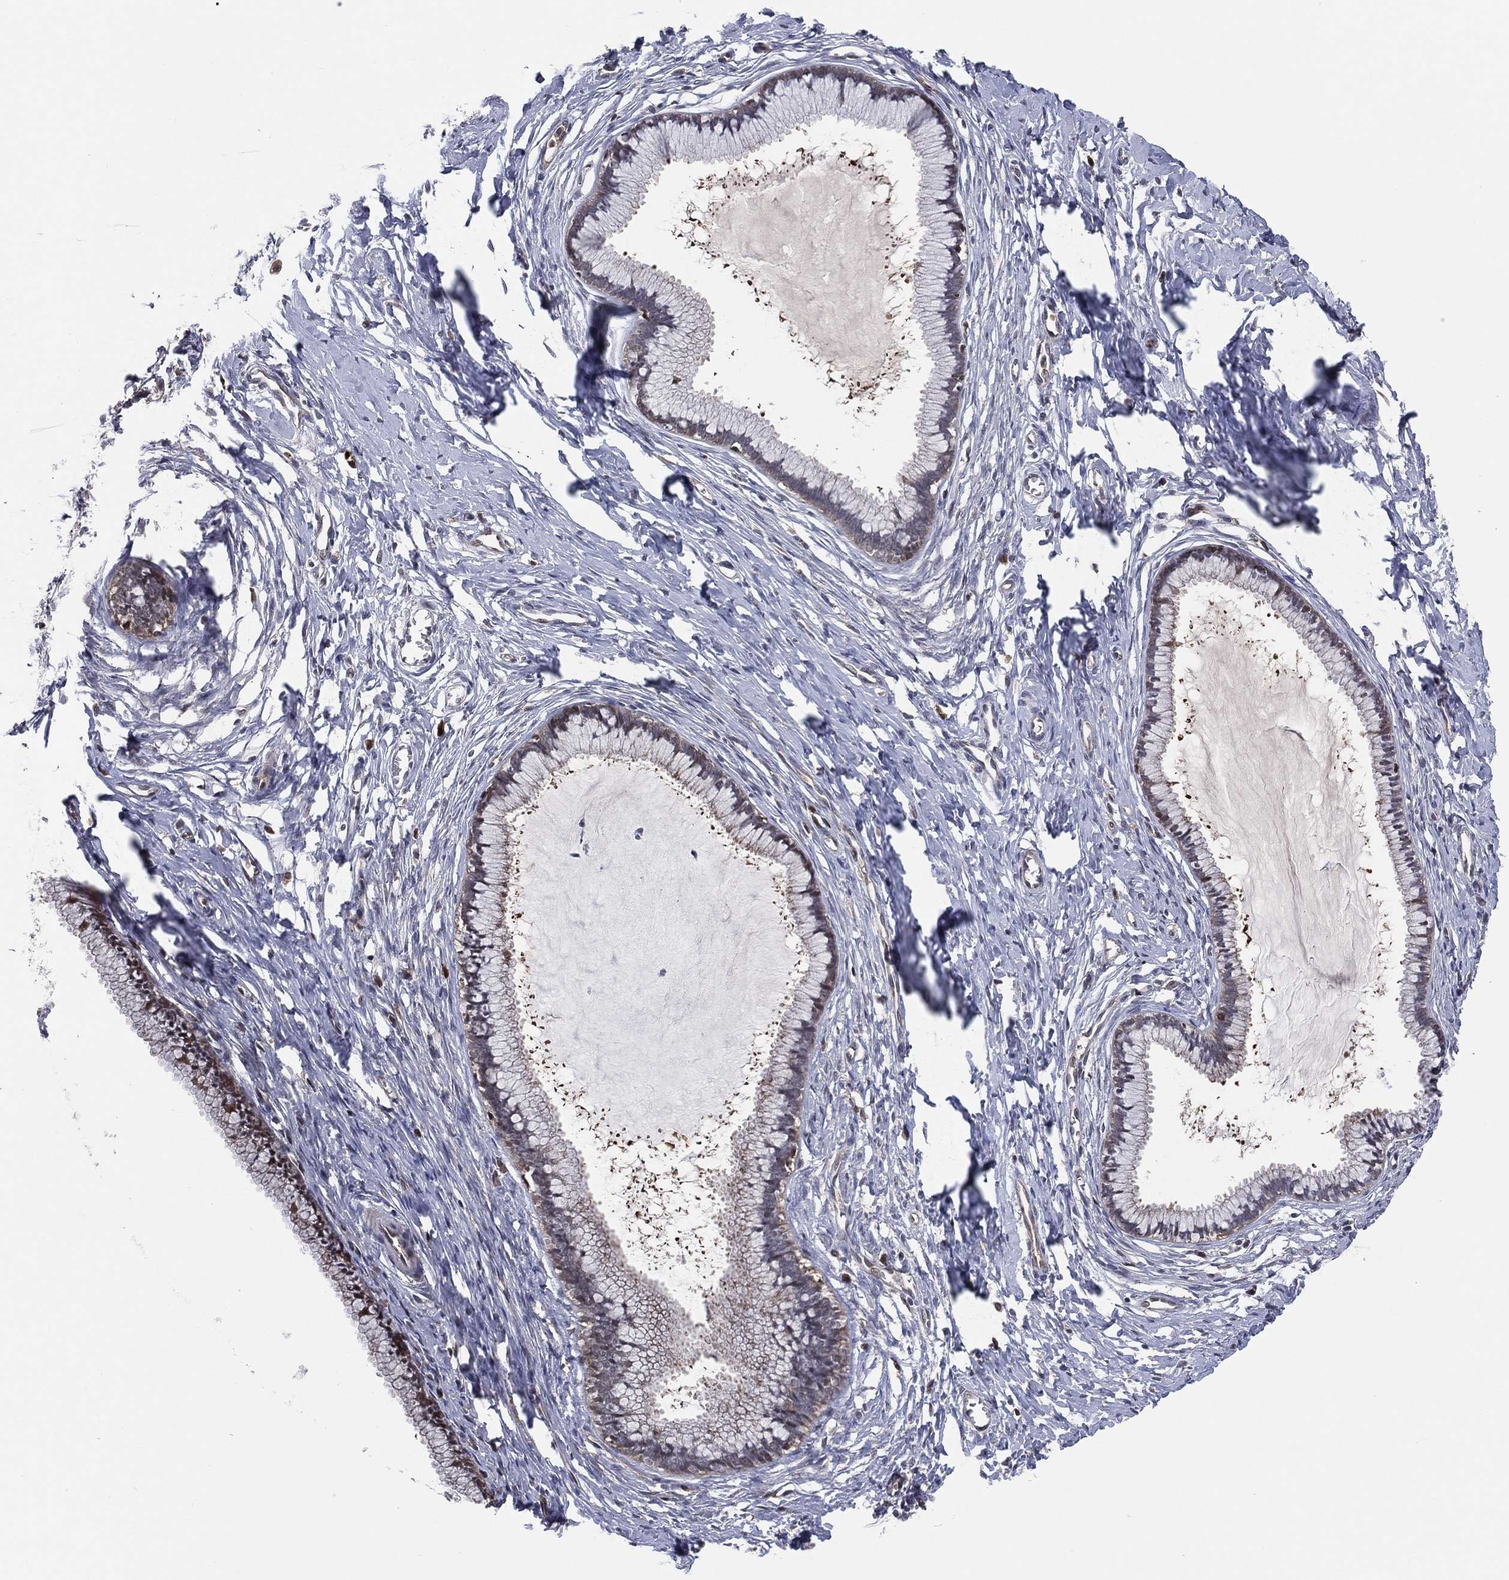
{"staining": {"intensity": "negative", "quantity": "none", "location": "none"}, "tissue": "cervix", "cell_type": "Glandular cells", "image_type": "normal", "snomed": [{"axis": "morphology", "description": "Normal tissue, NOS"}, {"axis": "topography", "description": "Cervix"}], "caption": "Immunohistochemistry photomicrograph of normal cervix stained for a protein (brown), which exhibits no expression in glandular cells. (Brightfield microscopy of DAB (3,3'-diaminobenzidine) immunohistochemistry (IHC) at high magnification).", "gene": "ICOSLG", "patient": {"sex": "female", "age": 40}}